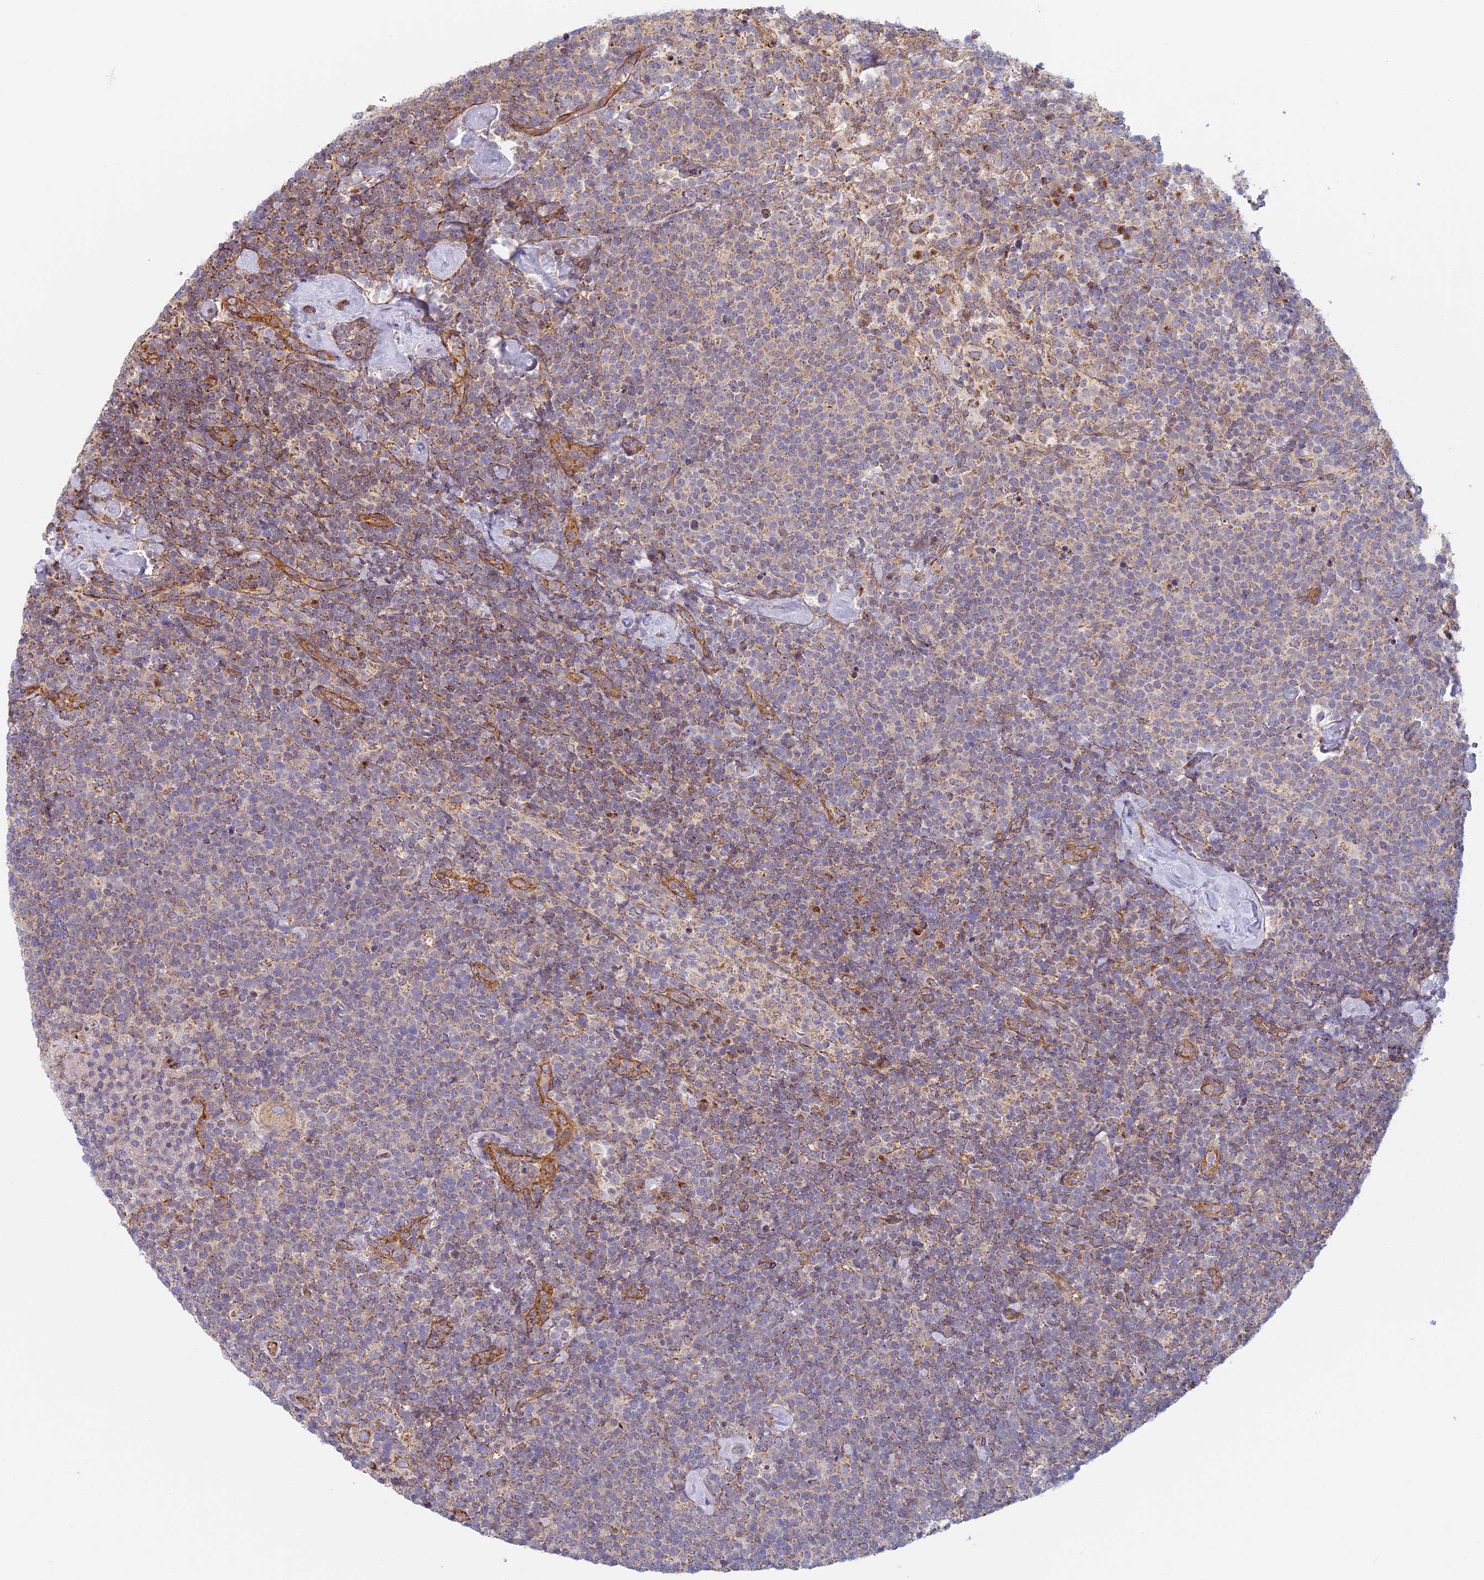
{"staining": {"intensity": "weak", "quantity": "<25%", "location": "cytoplasmic/membranous"}, "tissue": "lymphoma", "cell_type": "Tumor cells", "image_type": "cancer", "snomed": [{"axis": "morphology", "description": "Malignant lymphoma, non-Hodgkin's type, High grade"}, {"axis": "topography", "description": "Lymph node"}], "caption": "This is an immunohistochemistry (IHC) image of high-grade malignant lymphoma, non-Hodgkin's type. There is no positivity in tumor cells.", "gene": "DDA1", "patient": {"sex": "male", "age": 61}}